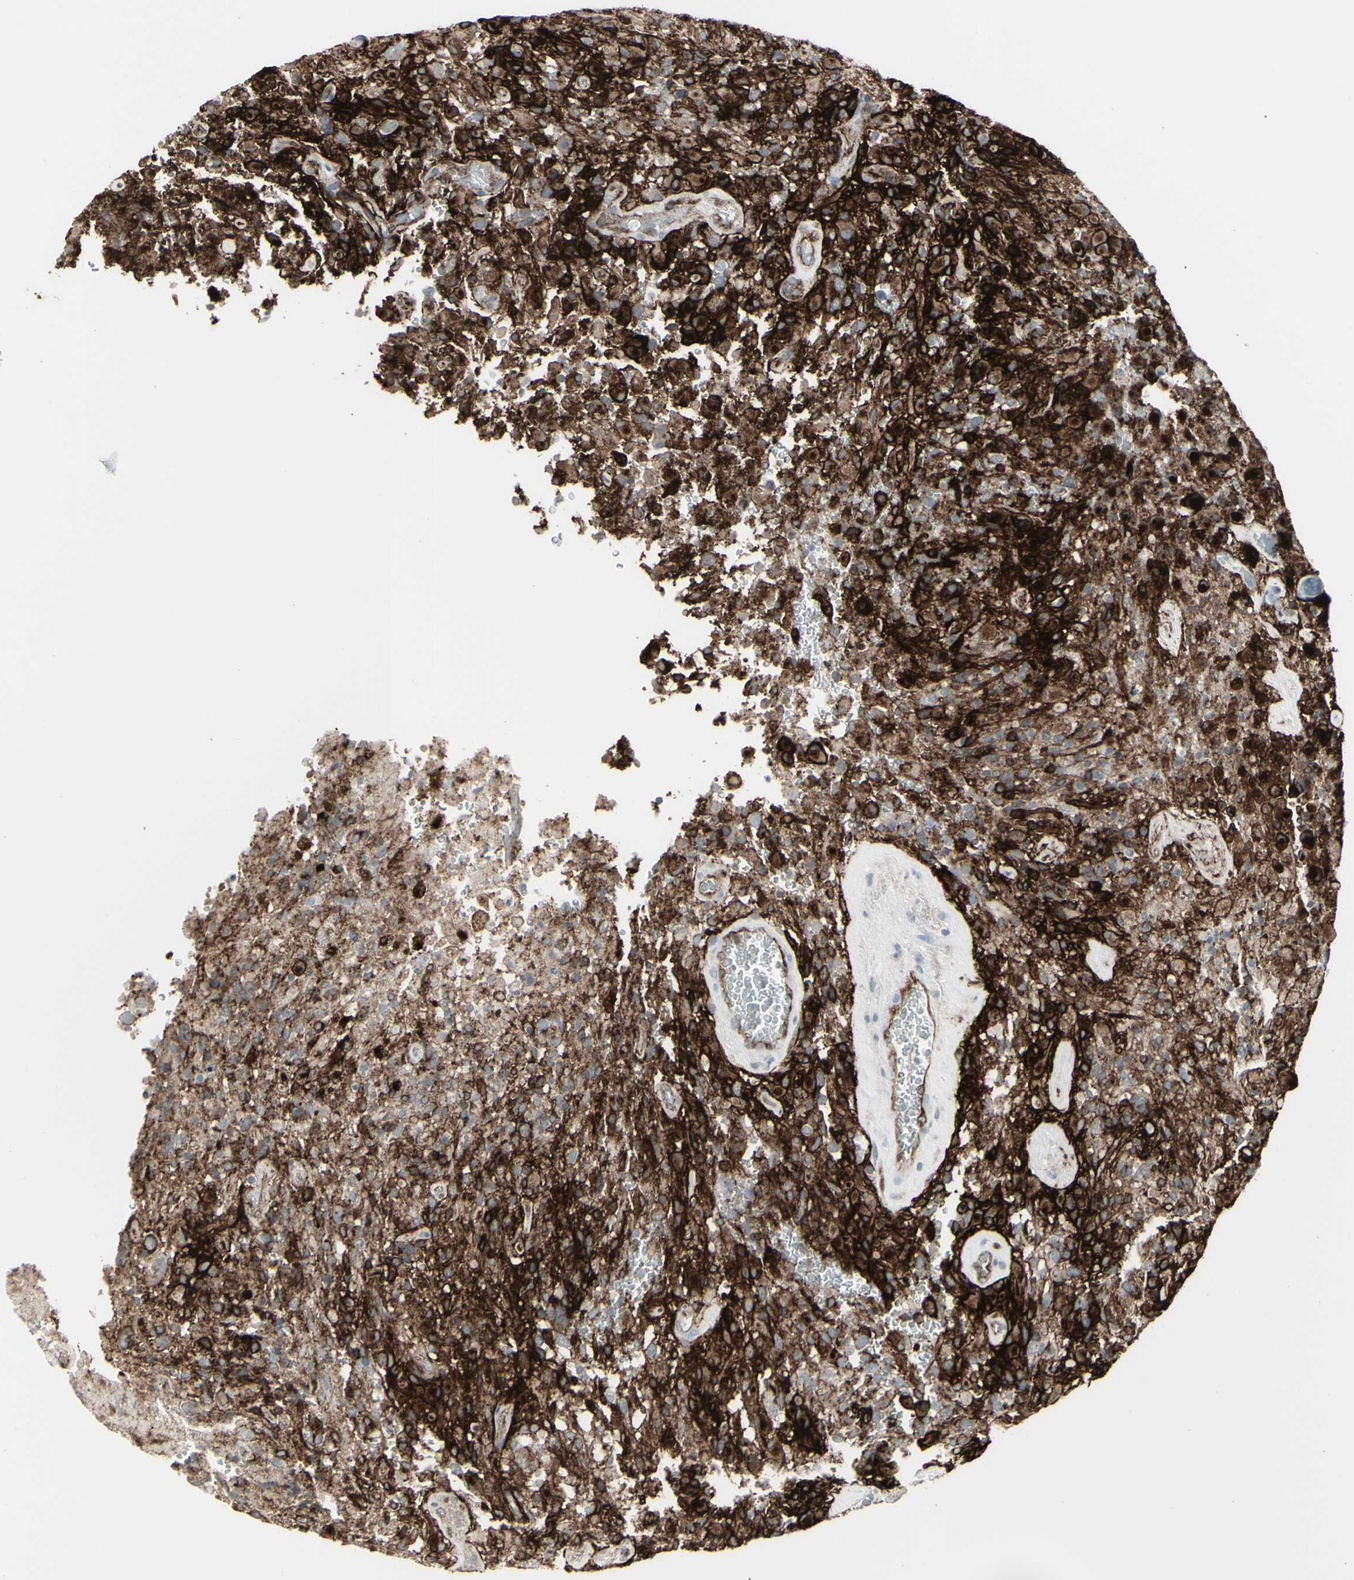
{"staining": {"intensity": "strong", "quantity": "25%-75%", "location": "cytoplasmic/membranous"}, "tissue": "glioma", "cell_type": "Tumor cells", "image_type": "cancer", "snomed": [{"axis": "morphology", "description": "Glioma, malignant, High grade"}, {"axis": "topography", "description": "Brain"}], "caption": "Brown immunohistochemical staining in glioma reveals strong cytoplasmic/membranous expression in about 25%-75% of tumor cells.", "gene": "GJA1", "patient": {"sex": "male", "age": 71}}